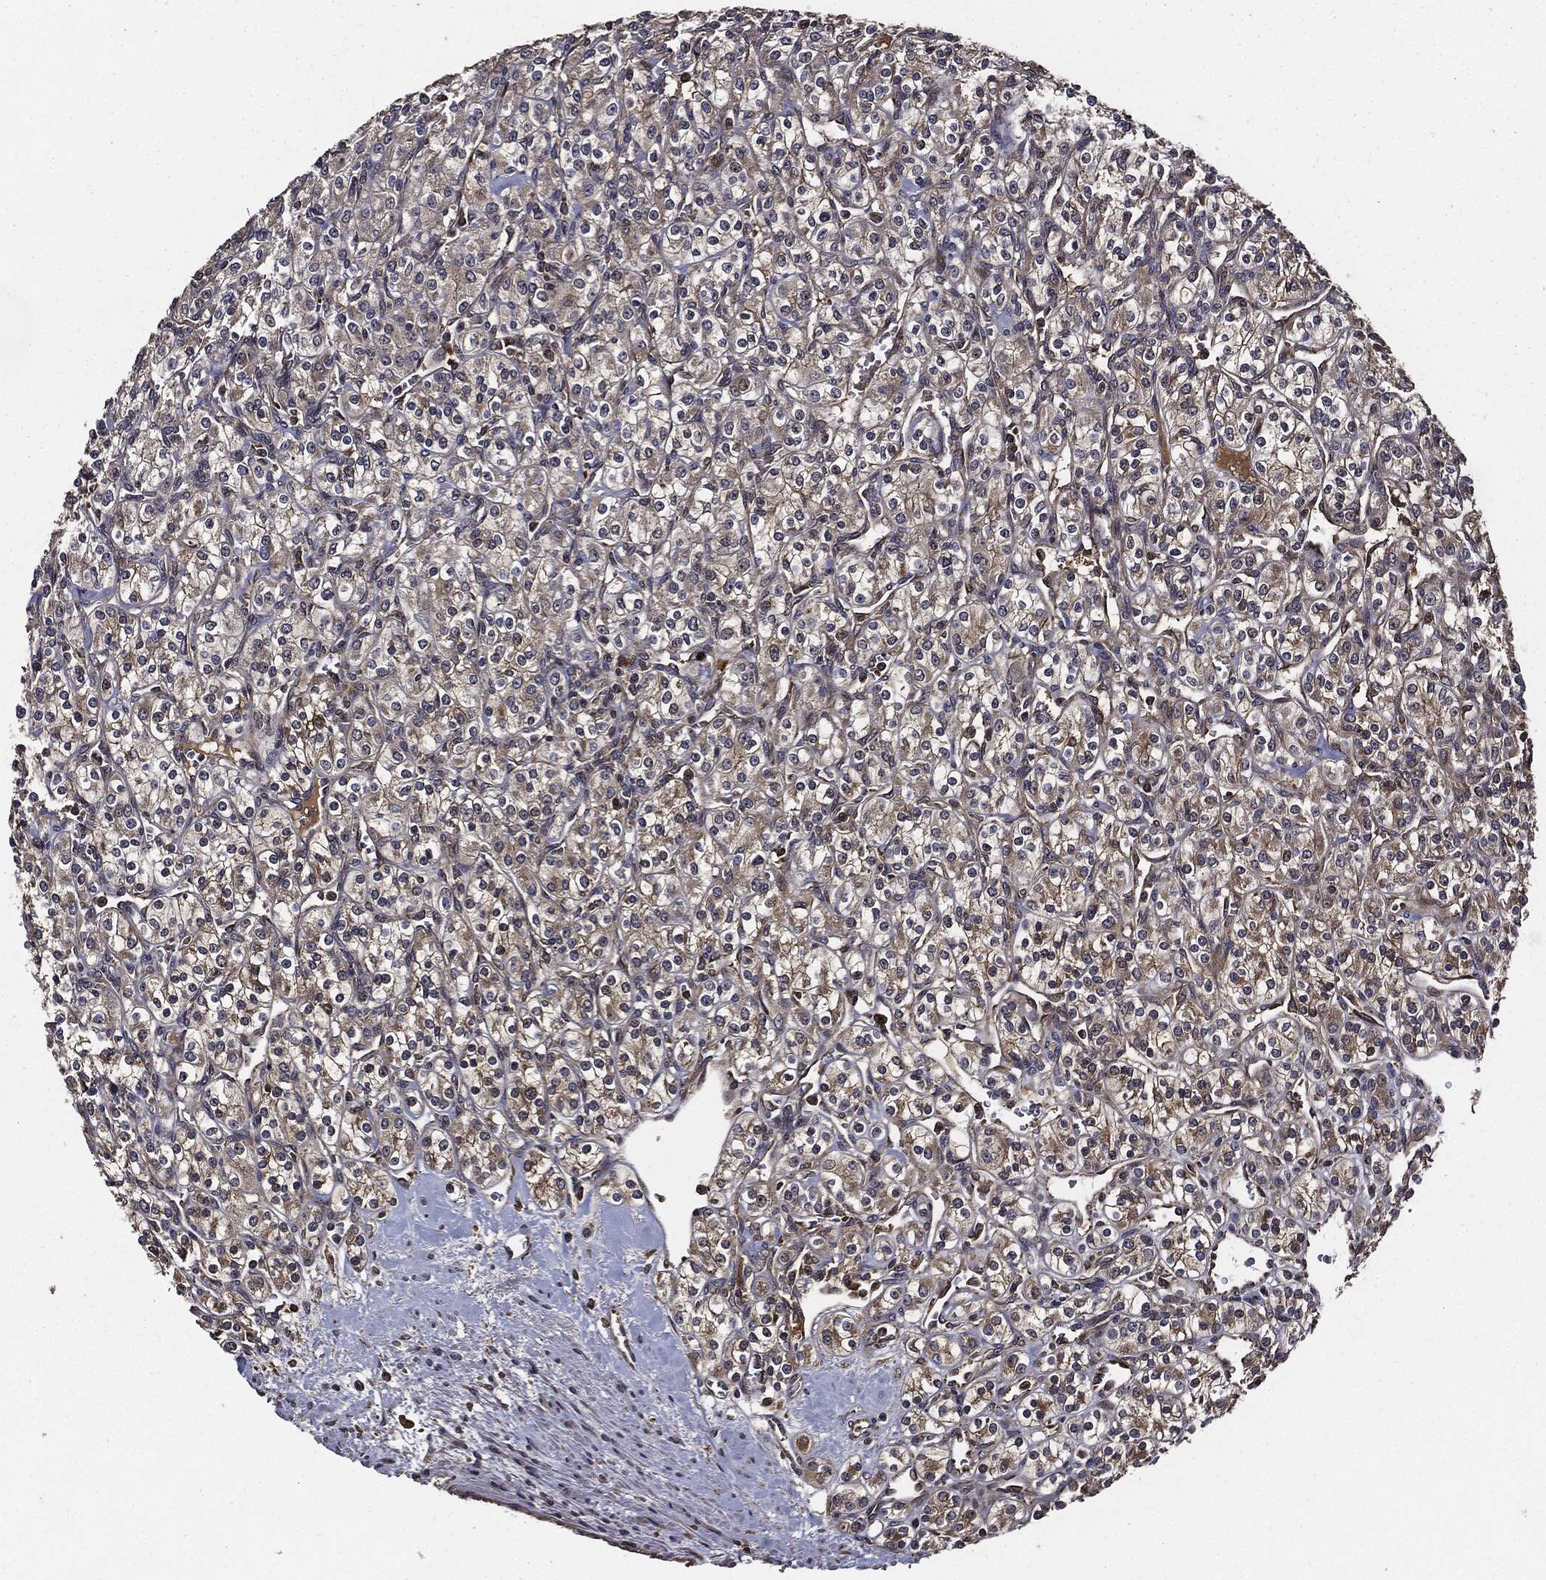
{"staining": {"intensity": "weak", "quantity": "<25%", "location": "cytoplasmic/membranous"}, "tissue": "renal cancer", "cell_type": "Tumor cells", "image_type": "cancer", "snomed": [{"axis": "morphology", "description": "Adenocarcinoma, NOS"}, {"axis": "topography", "description": "Kidney"}], "caption": "Tumor cells are negative for brown protein staining in adenocarcinoma (renal).", "gene": "HTT", "patient": {"sex": "male", "age": 77}}